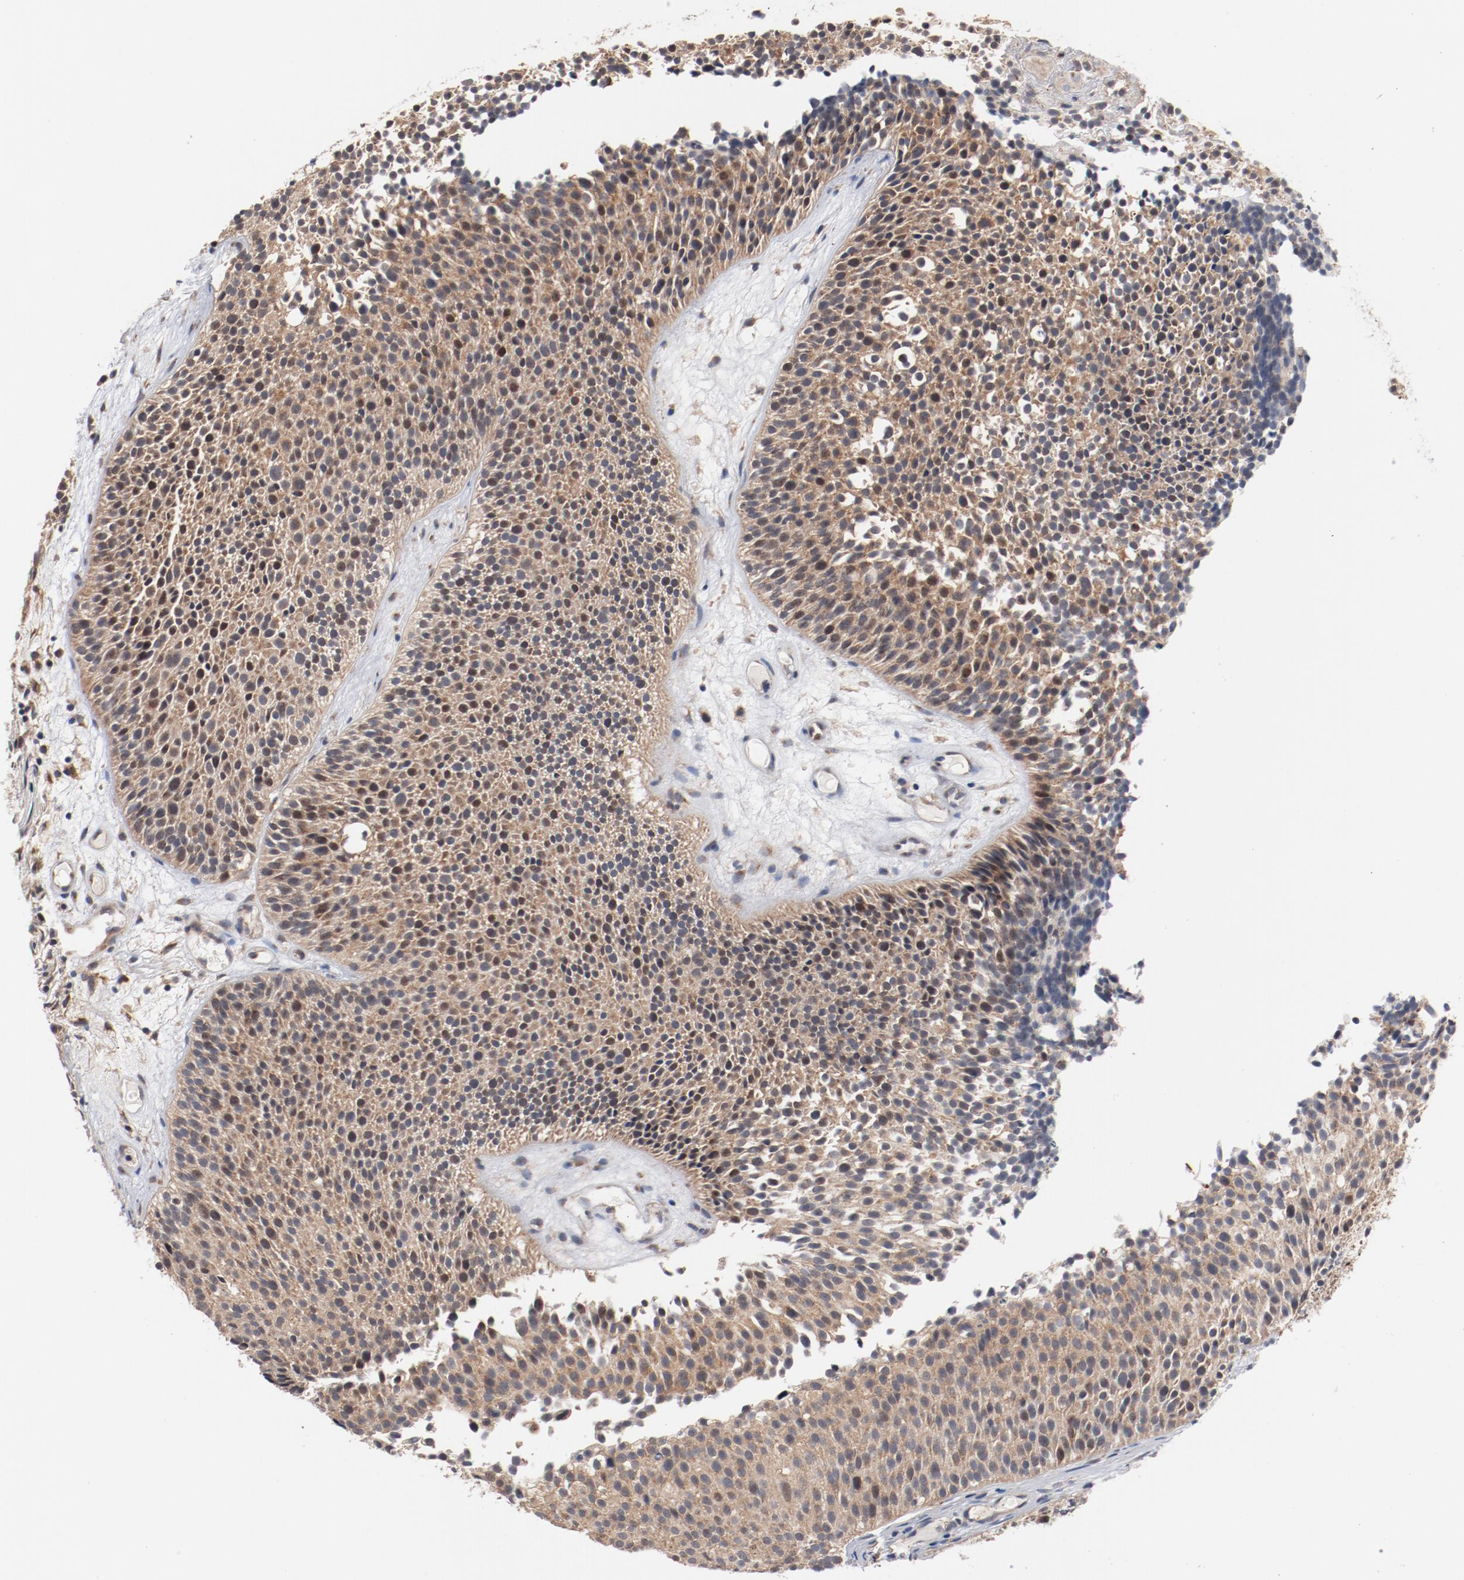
{"staining": {"intensity": "strong", "quantity": ">75%", "location": "cytoplasmic/membranous,nuclear"}, "tissue": "urothelial cancer", "cell_type": "Tumor cells", "image_type": "cancer", "snomed": [{"axis": "morphology", "description": "Urothelial carcinoma, Low grade"}, {"axis": "topography", "description": "Urinary bladder"}], "caption": "Tumor cells display high levels of strong cytoplasmic/membranous and nuclear positivity in approximately >75% of cells in human urothelial cancer.", "gene": "RNASE11", "patient": {"sex": "male", "age": 85}}